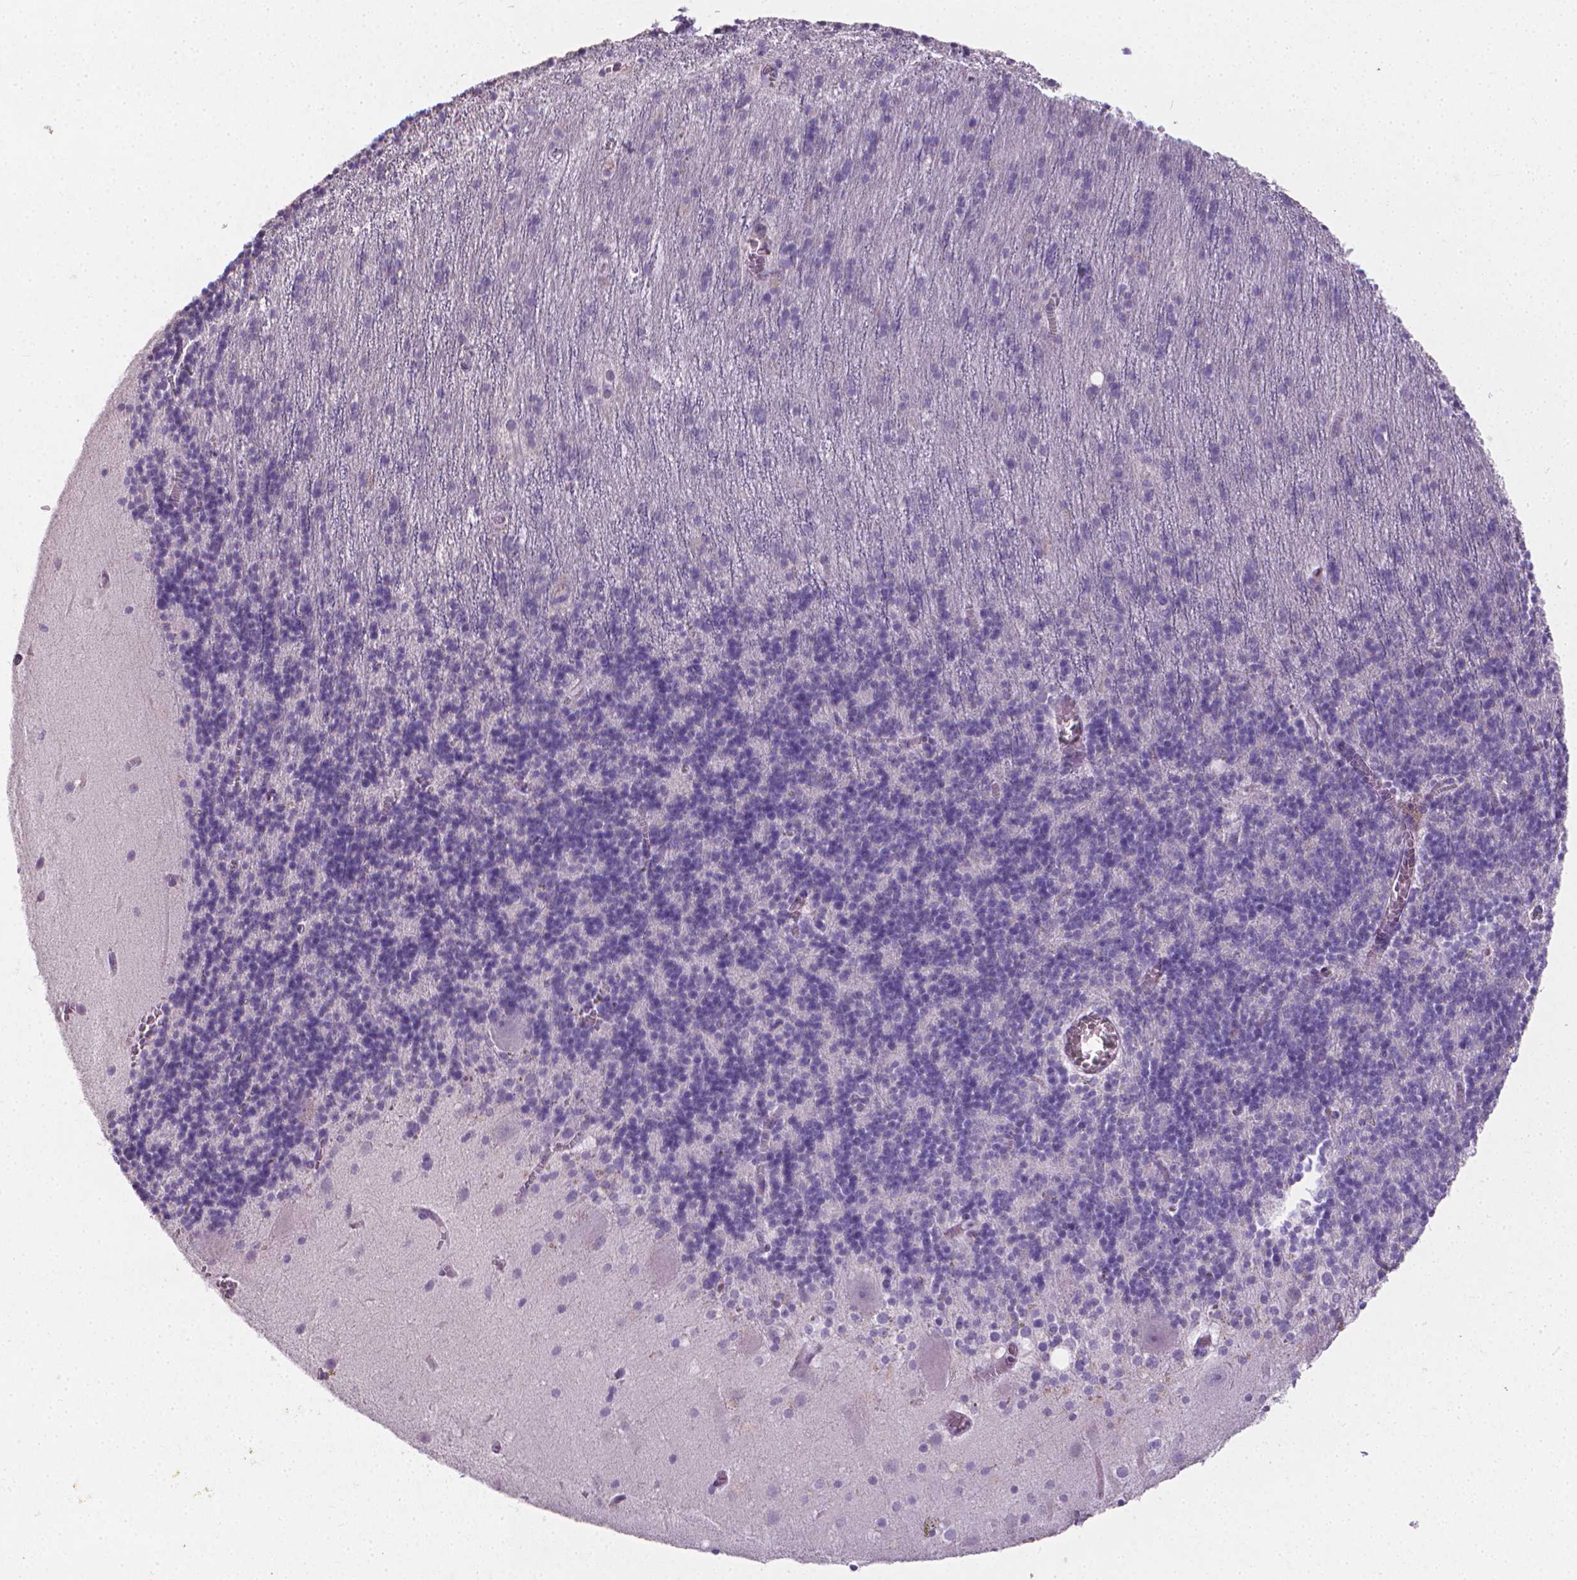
{"staining": {"intensity": "negative", "quantity": "none", "location": "none"}, "tissue": "cerebellum", "cell_type": "Cells in granular layer", "image_type": "normal", "snomed": [{"axis": "morphology", "description": "Normal tissue, NOS"}, {"axis": "topography", "description": "Cerebellum"}], "caption": "Cells in granular layer are negative for brown protein staining in benign cerebellum. (Brightfield microscopy of DAB immunohistochemistry (IHC) at high magnification).", "gene": "XPNPEP2", "patient": {"sex": "male", "age": 70}}